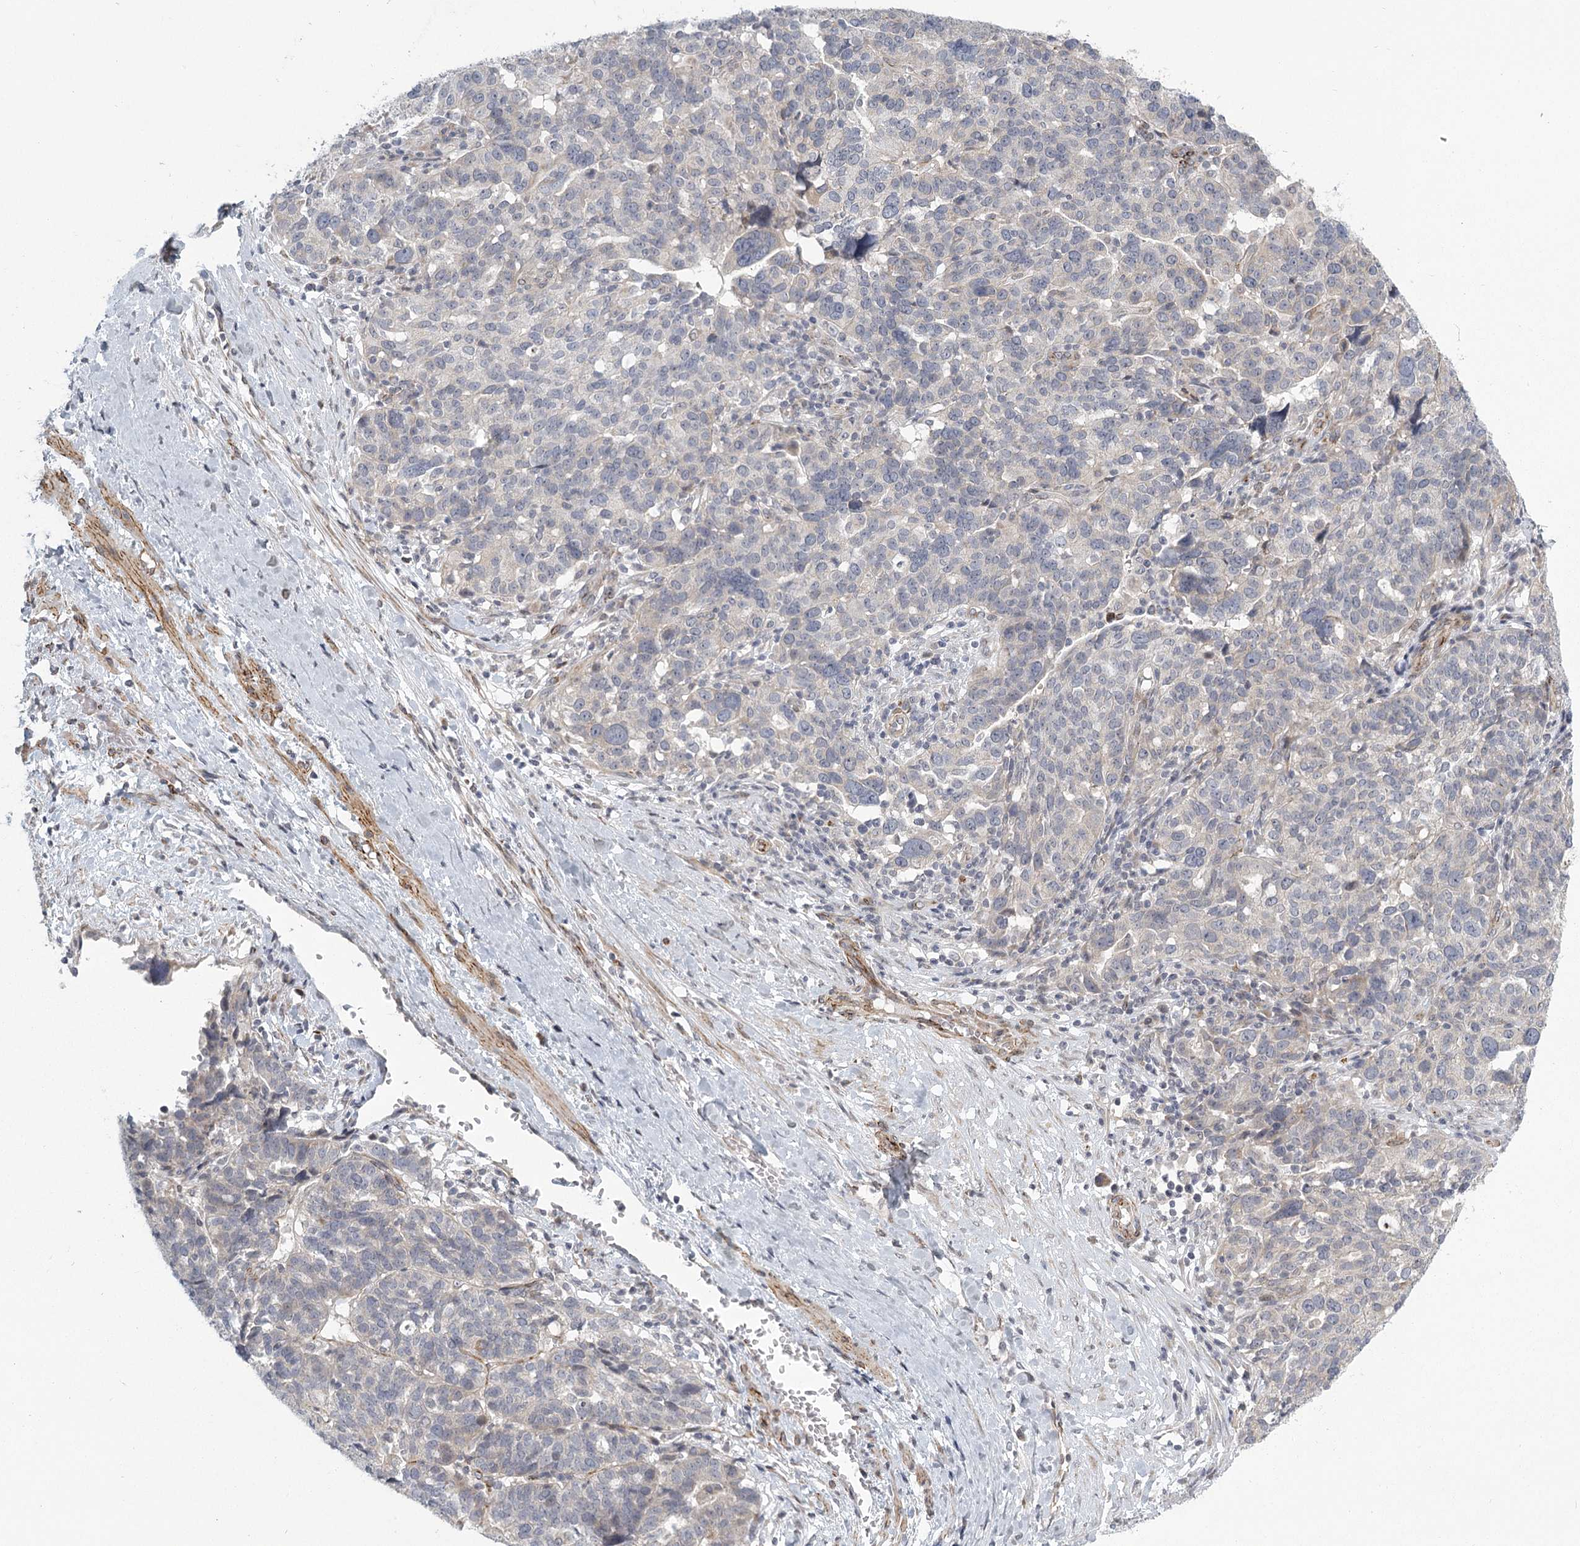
{"staining": {"intensity": "negative", "quantity": "none", "location": "none"}, "tissue": "ovarian cancer", "cell_type": "Tumor cells", "image_type": "cancer", "snomed": [{"axis": "morphology", "description": "Cystadenocarcinoma, serous, NOS"}, {"axis": "topography", "description": "Ovary"}], "caption": "Tumor cells are negative for brown protein staining in ovarian cancer (serous cystadenocarcinoma).", "gene": "MEPE", "patient": {"sex": "female", "age": 59}}